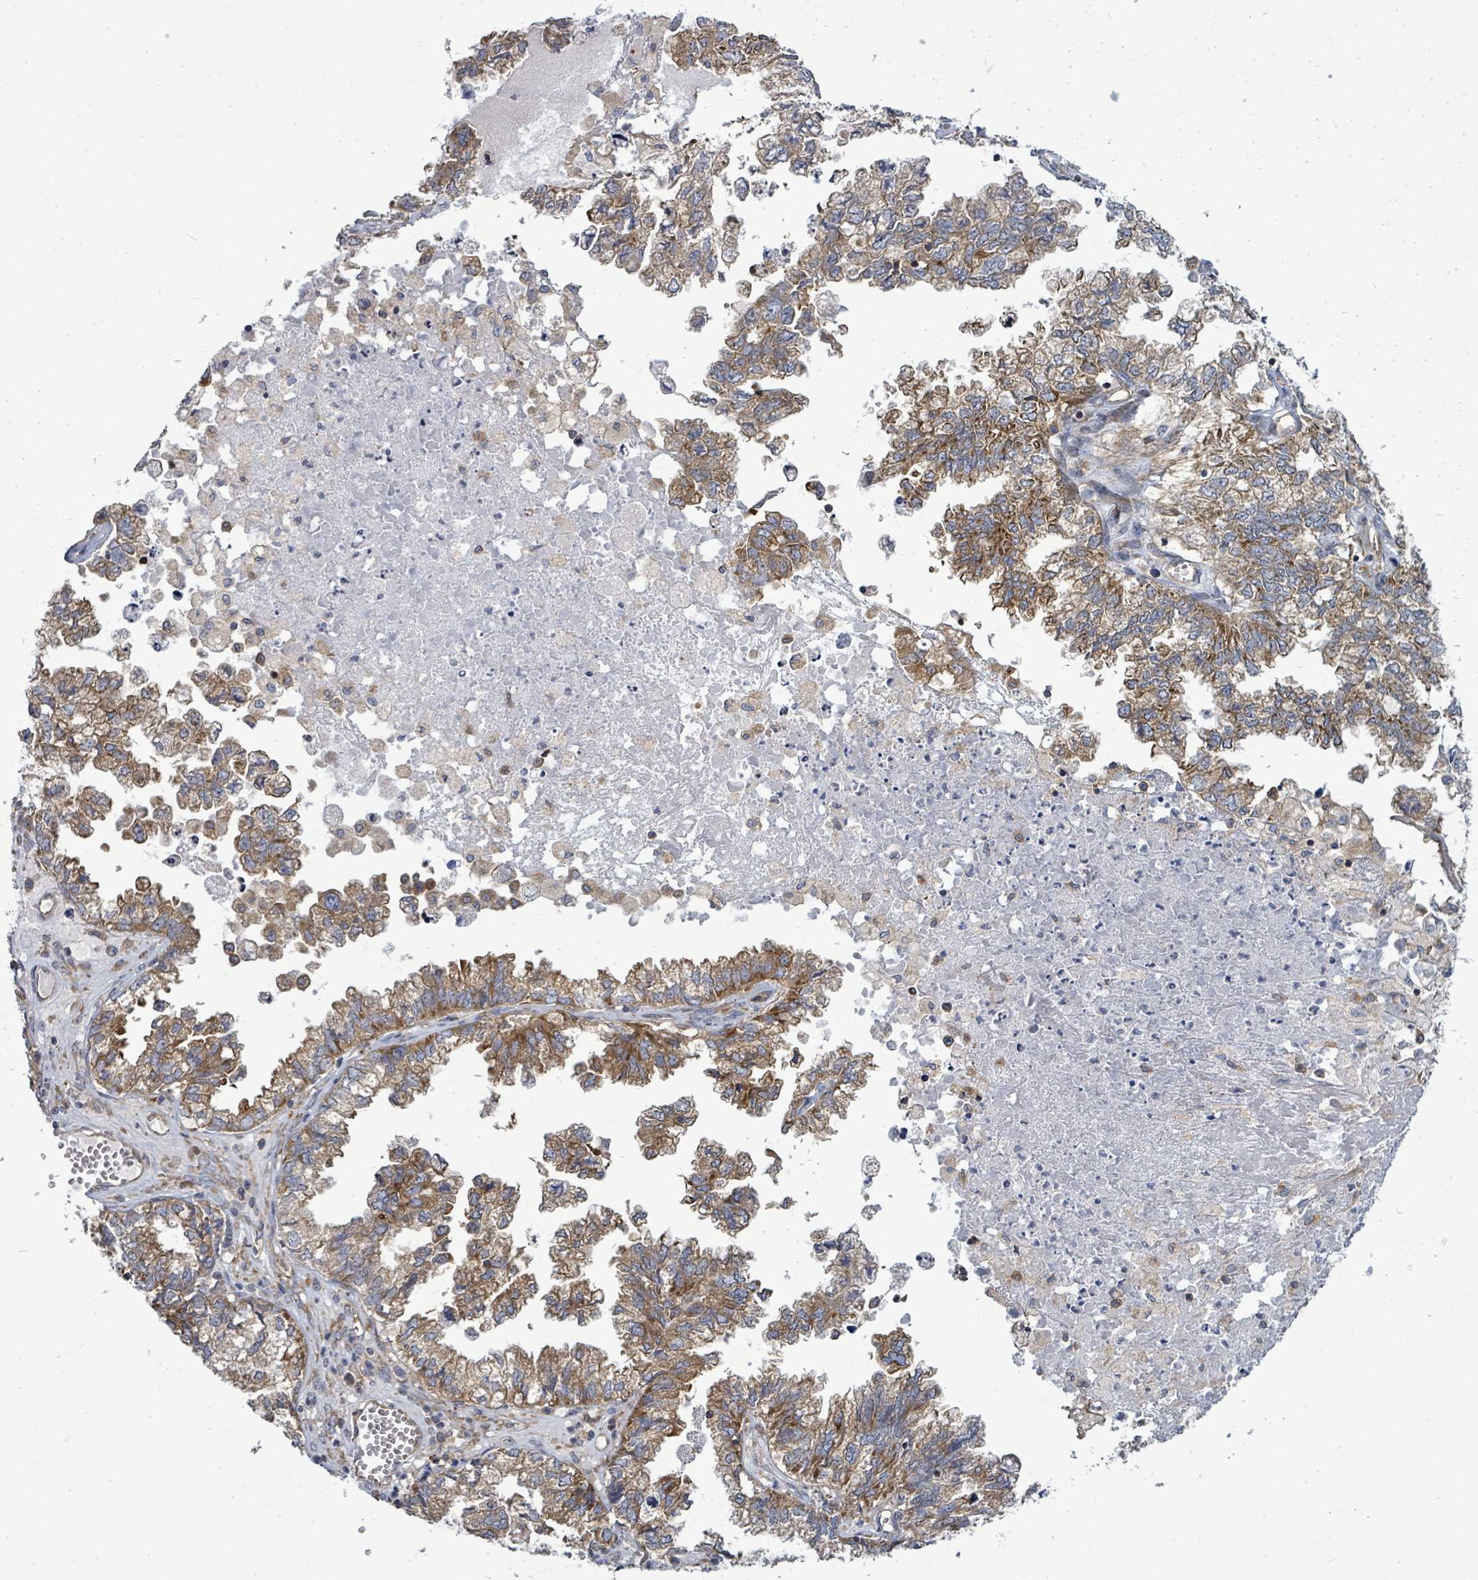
{"staining": {"intensity": "moderate", "quantity": ">75%", "location": "cytoplasmic/membranous"}, "tissue": "ovarian cancer", "cell_type": "Tumor cells", "image_type": "cancer", "snomed": [{"axis": "morphology", "description": "Cystadenocarcinoma, mucinous, NOS"}, {"axis": "topography", "description": "Ovary"}], "caption": "This histopathology image reveals ovarian mucinous cystadenocarcinoma stained with immunohistochemistry (IHC) to label a protein in brown. The cytoplasmic/membranous of tumor cells show moderate positivity for the protein. Nuclei are counter-stained blue.", "gene": "EIF3C", "patient": {"sex": "female", "age": 72}}